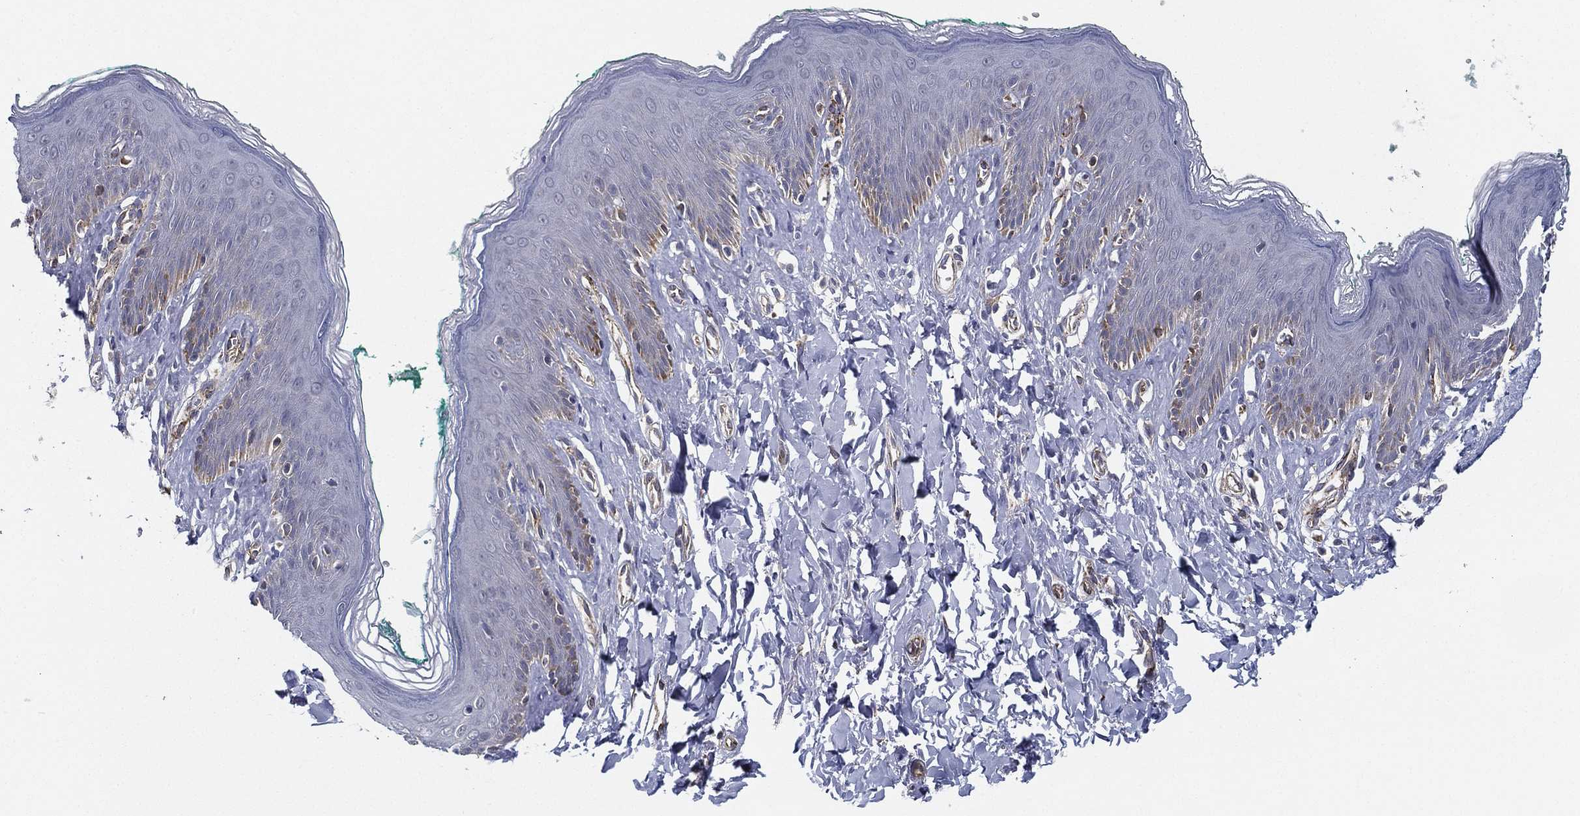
{"staining": {"intensity": "negative", "quantity": "none", "location": "none"}, "tissue": "skin", "cell_type": "Epidermal cells", "image_type": "normal", "snomed": [{"axis": "morphology", "description": "Normal tissue, NOS"}, {"axis": "topography", "description": "Vulva"}], "caption": "A micrograph of human skin is negative for staining in epidermal cells.", "gene": "LRRC56", "patient": {"sex": "female", "age": 66}}